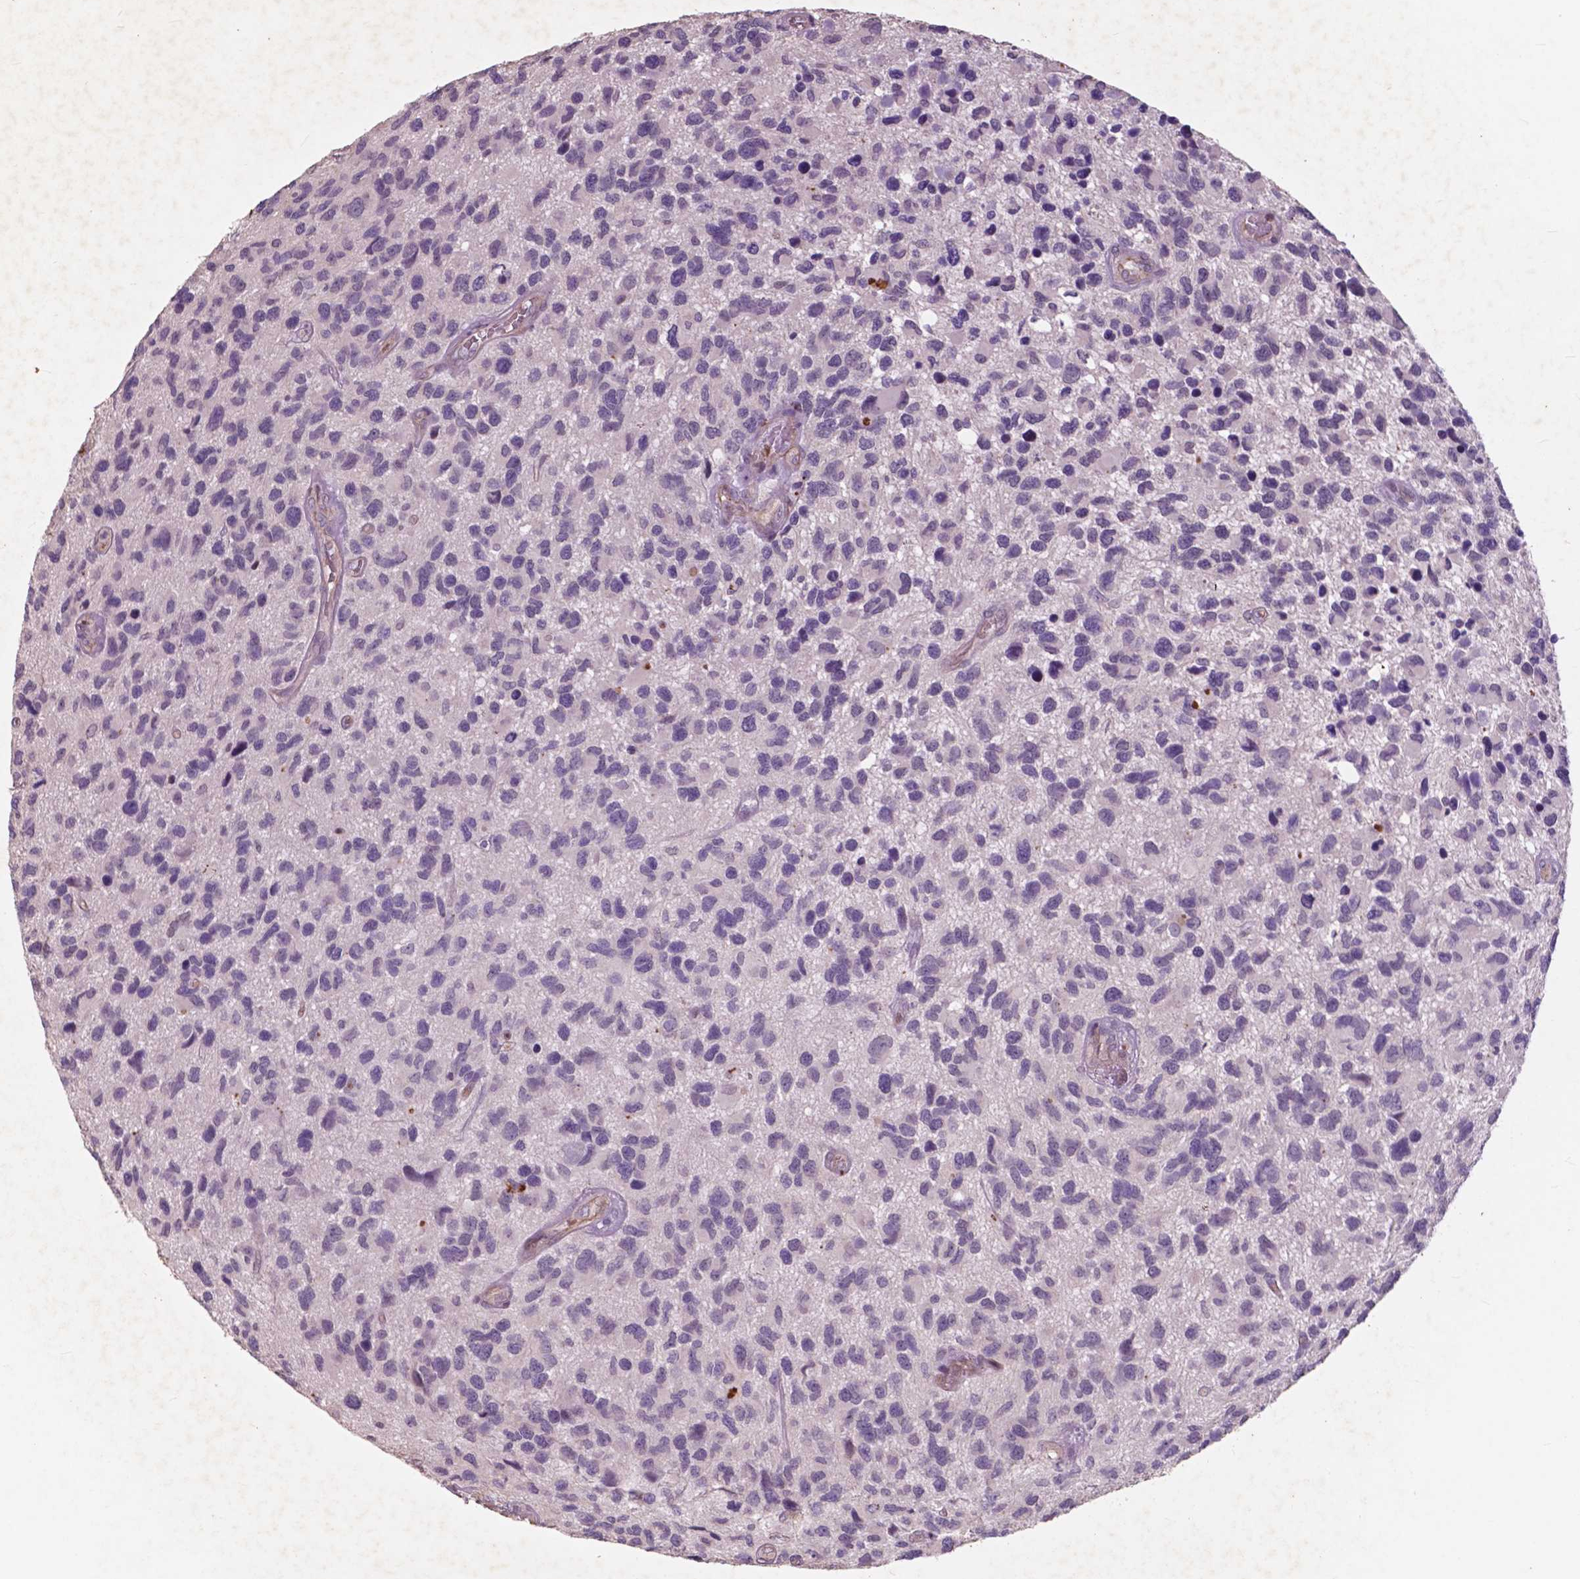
{"staining": {"intensity": "negative", "quantity": "none", "location": "none"}, "tissue": "glioma", "cell_type": "Tumor cells", "image_type": "cancer", "snomed": [{"axis": "morphology", "description": "Glioma, malignant, NOS"}, {"axis": "morphology", "description": "Glioma, malignant, High grade"}, {"axis": "topography", "description": "Brain"}], "caption": "Immunohistochemical staining of glioma exhibits no significant expression in tumor cells.", "gene": "RFPL4B", "patient": {"sex": "female", "age": 71}}